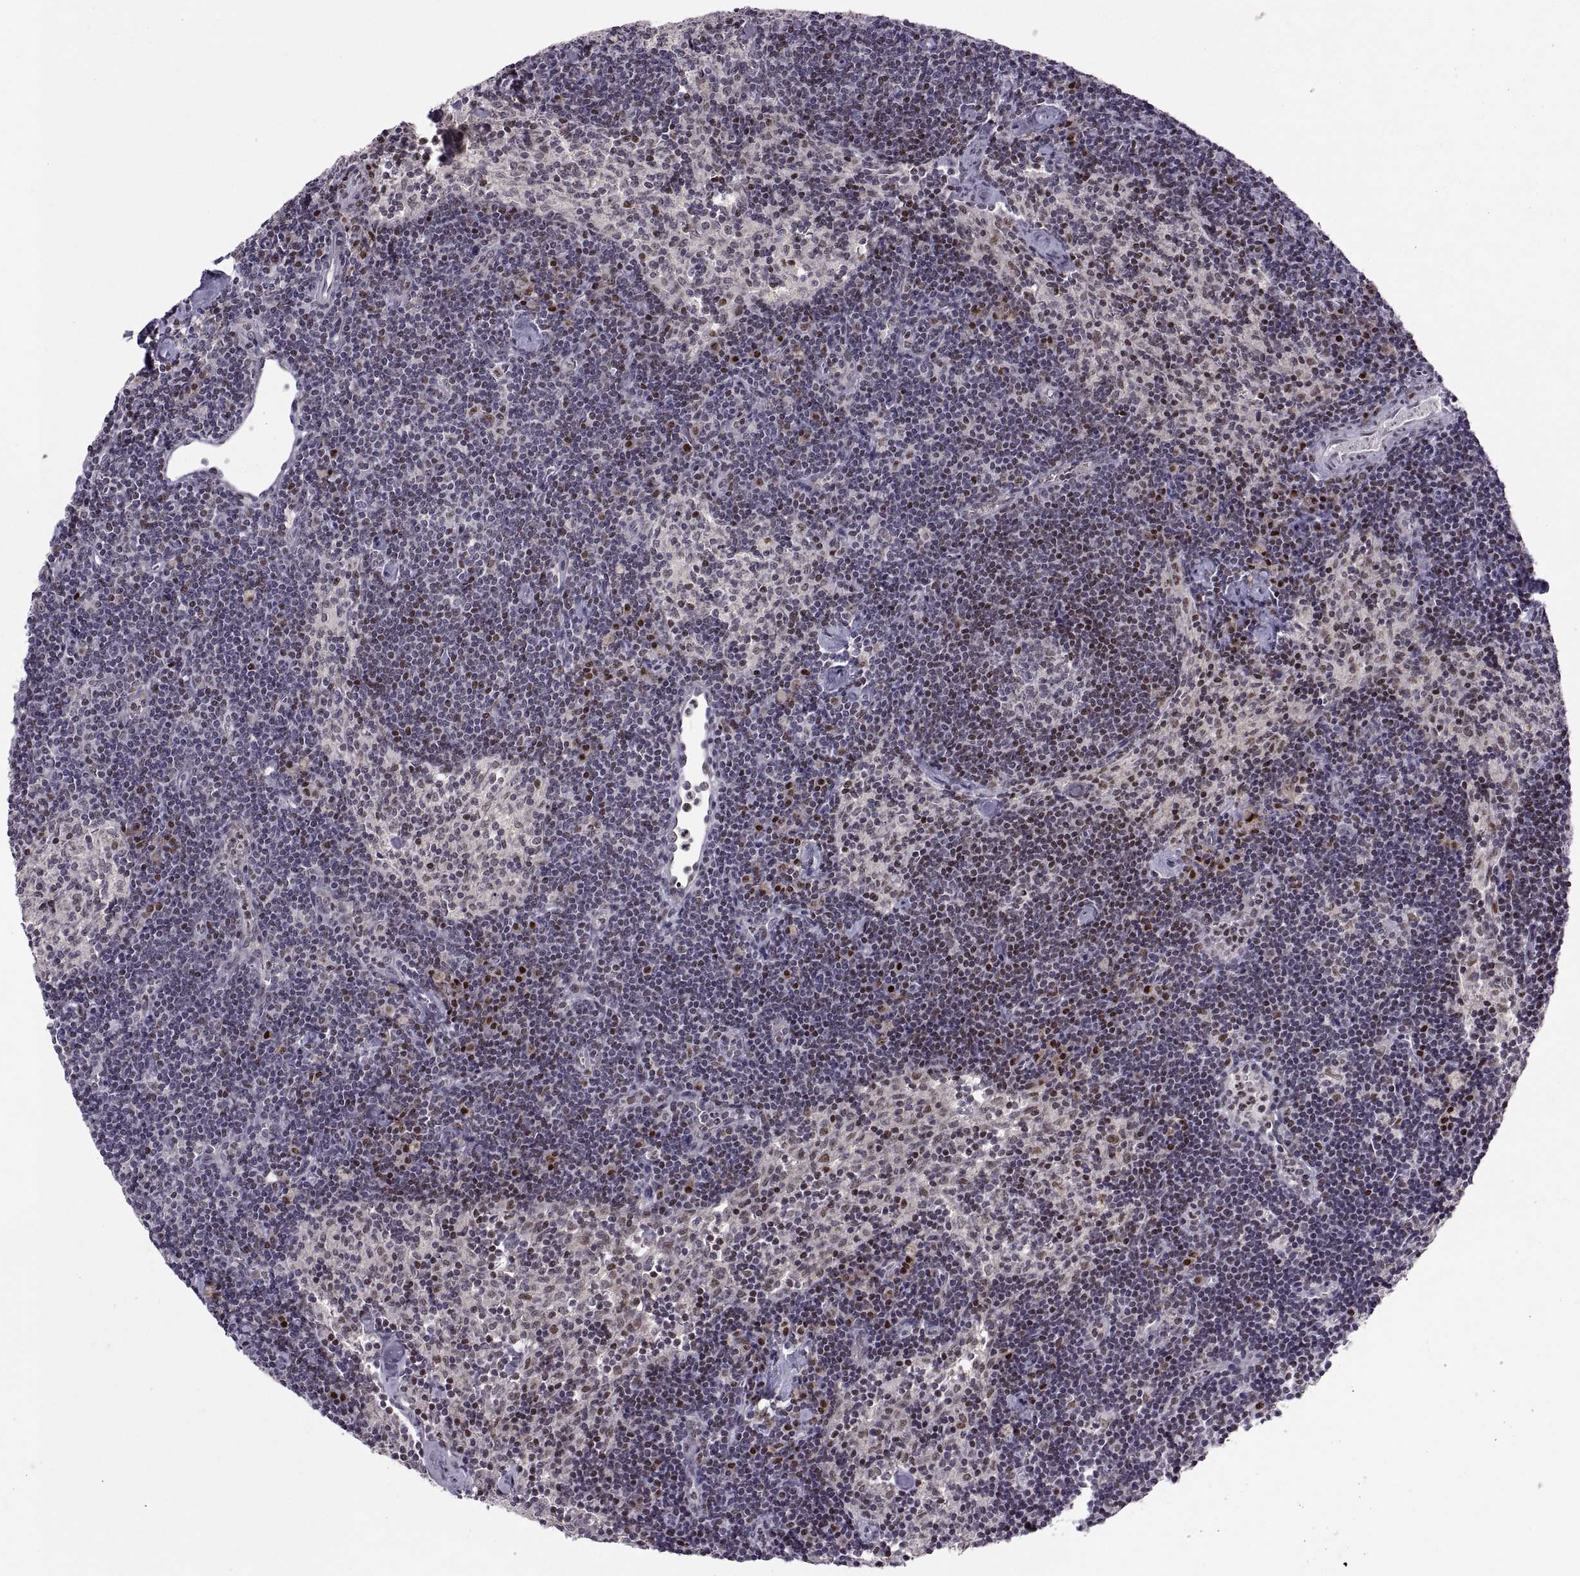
{"staining": {"intensity": "strong", "quantity": "<25%", "location": "nuclear"}, "tissue": "lymph node", "cell_type": "Non-germinal center cells", "image_type": "normal", "snomed": [{"axis": "morphology", "description": "Normal tissue, NOS"}, {"axis": "topography", "description": "Lymph node"}], "caption": "DAB immunohistochemical staining of unremarkable human lymph node reveals strong nuclear protein positivity in approximately <25% of non-germinal center cells. The staining was performed using DAB (3,3'-diaminobenzidine) to visualize the protein expression in brown, while the nuclei were stained in blue with hematoxylin (Magnification: 20x).", "gene": "SNAI1", "patient": {"sex": "female", "age": 42}}